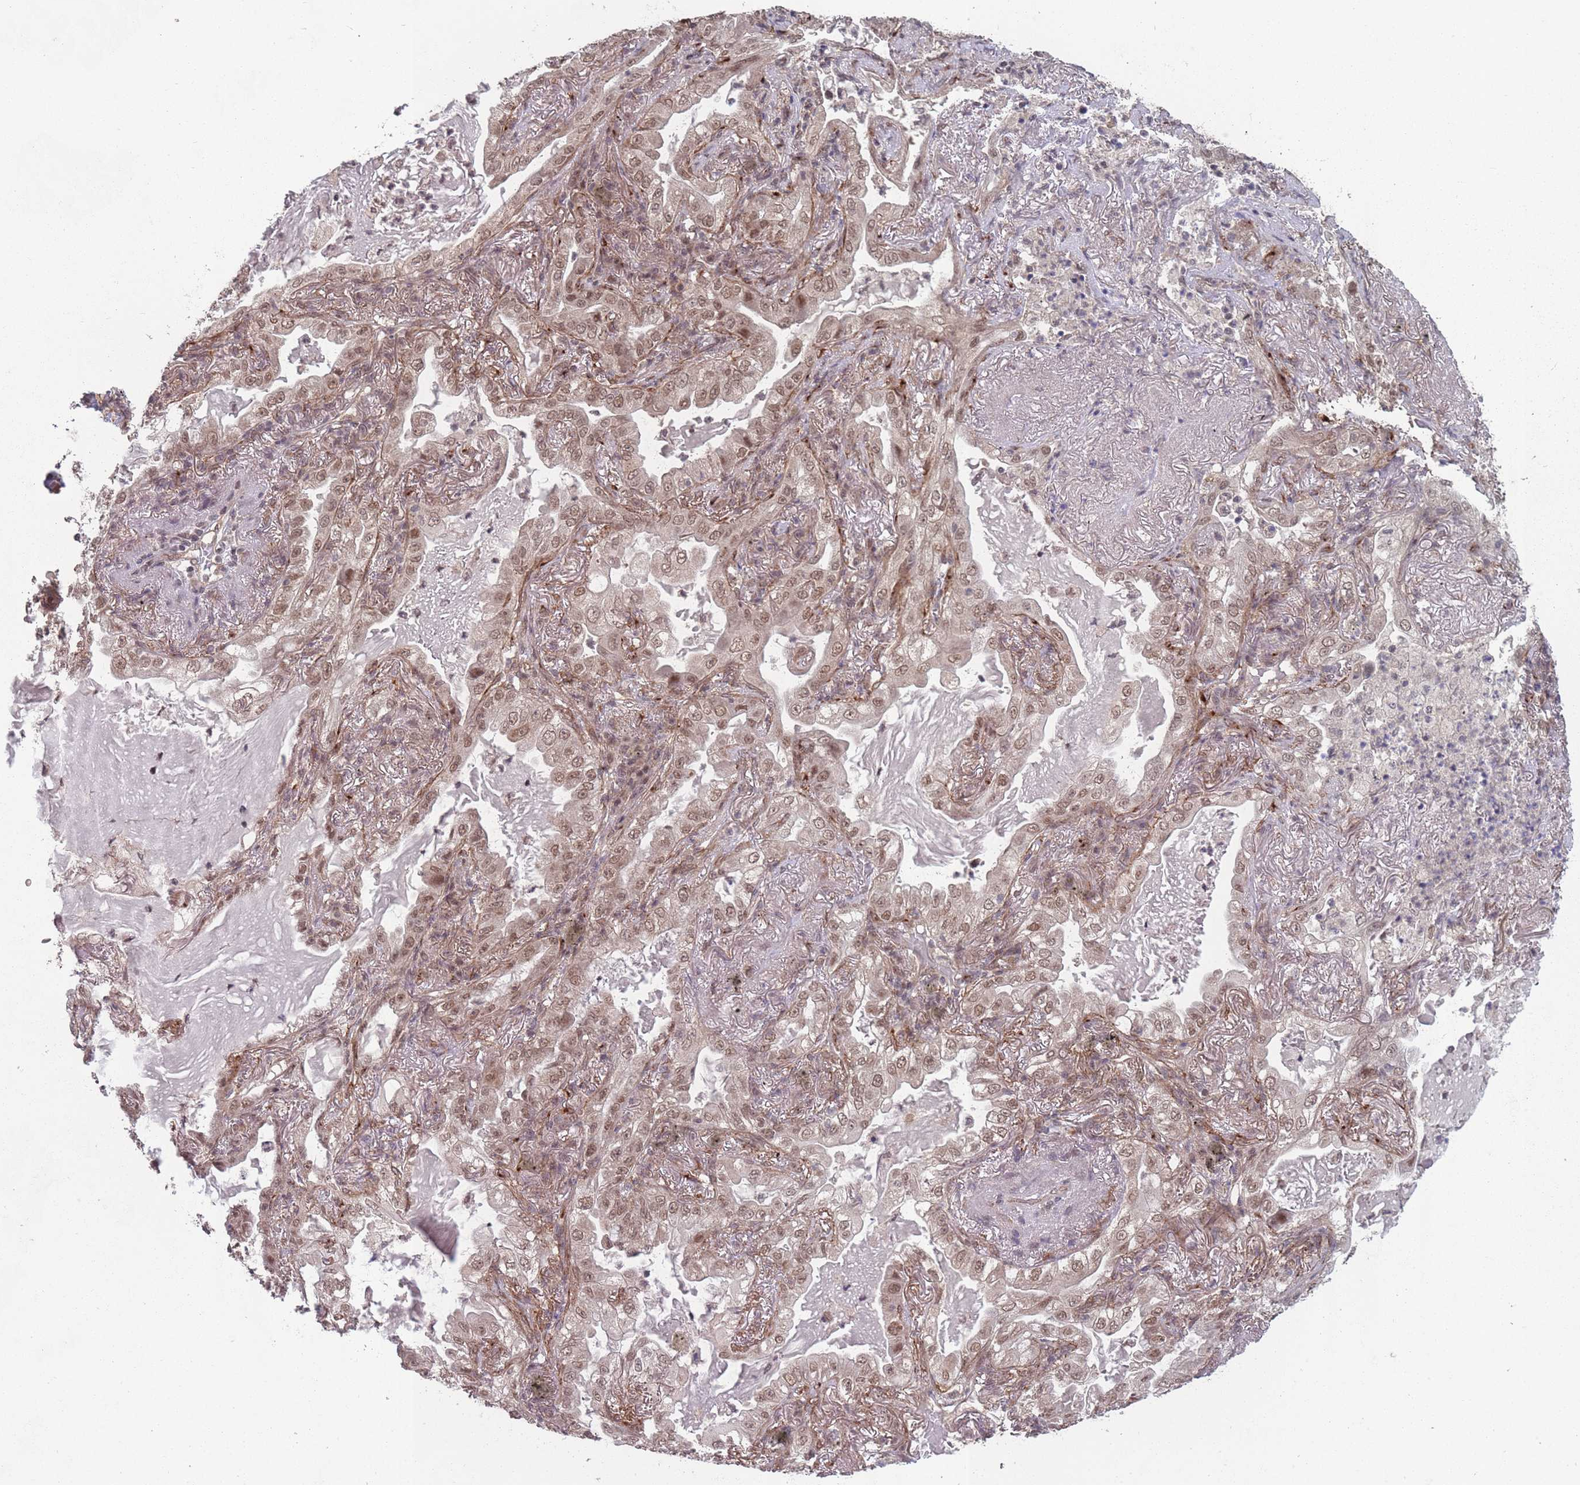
{"staining": {"intensity": "moderate", "quantity": ">75%", "location": "nuclear"}, "tissue": "lung cancer", "cell_type": "Tumor cells", "image_type": "cancer", "snomed": [{"axis": "morphology", "description": "Adenocarcinoma, NOS"}, {"axis": "topography", "description": "Lung"}], "caption": "Lung cancer (adenocarcinoma) stained for a protein (brown) exhibits moderate nuclear positive staining in approximately >75% of tumor cells.", "gene": "CNTRL", "patient": {"sex": "female", "age": 73}}